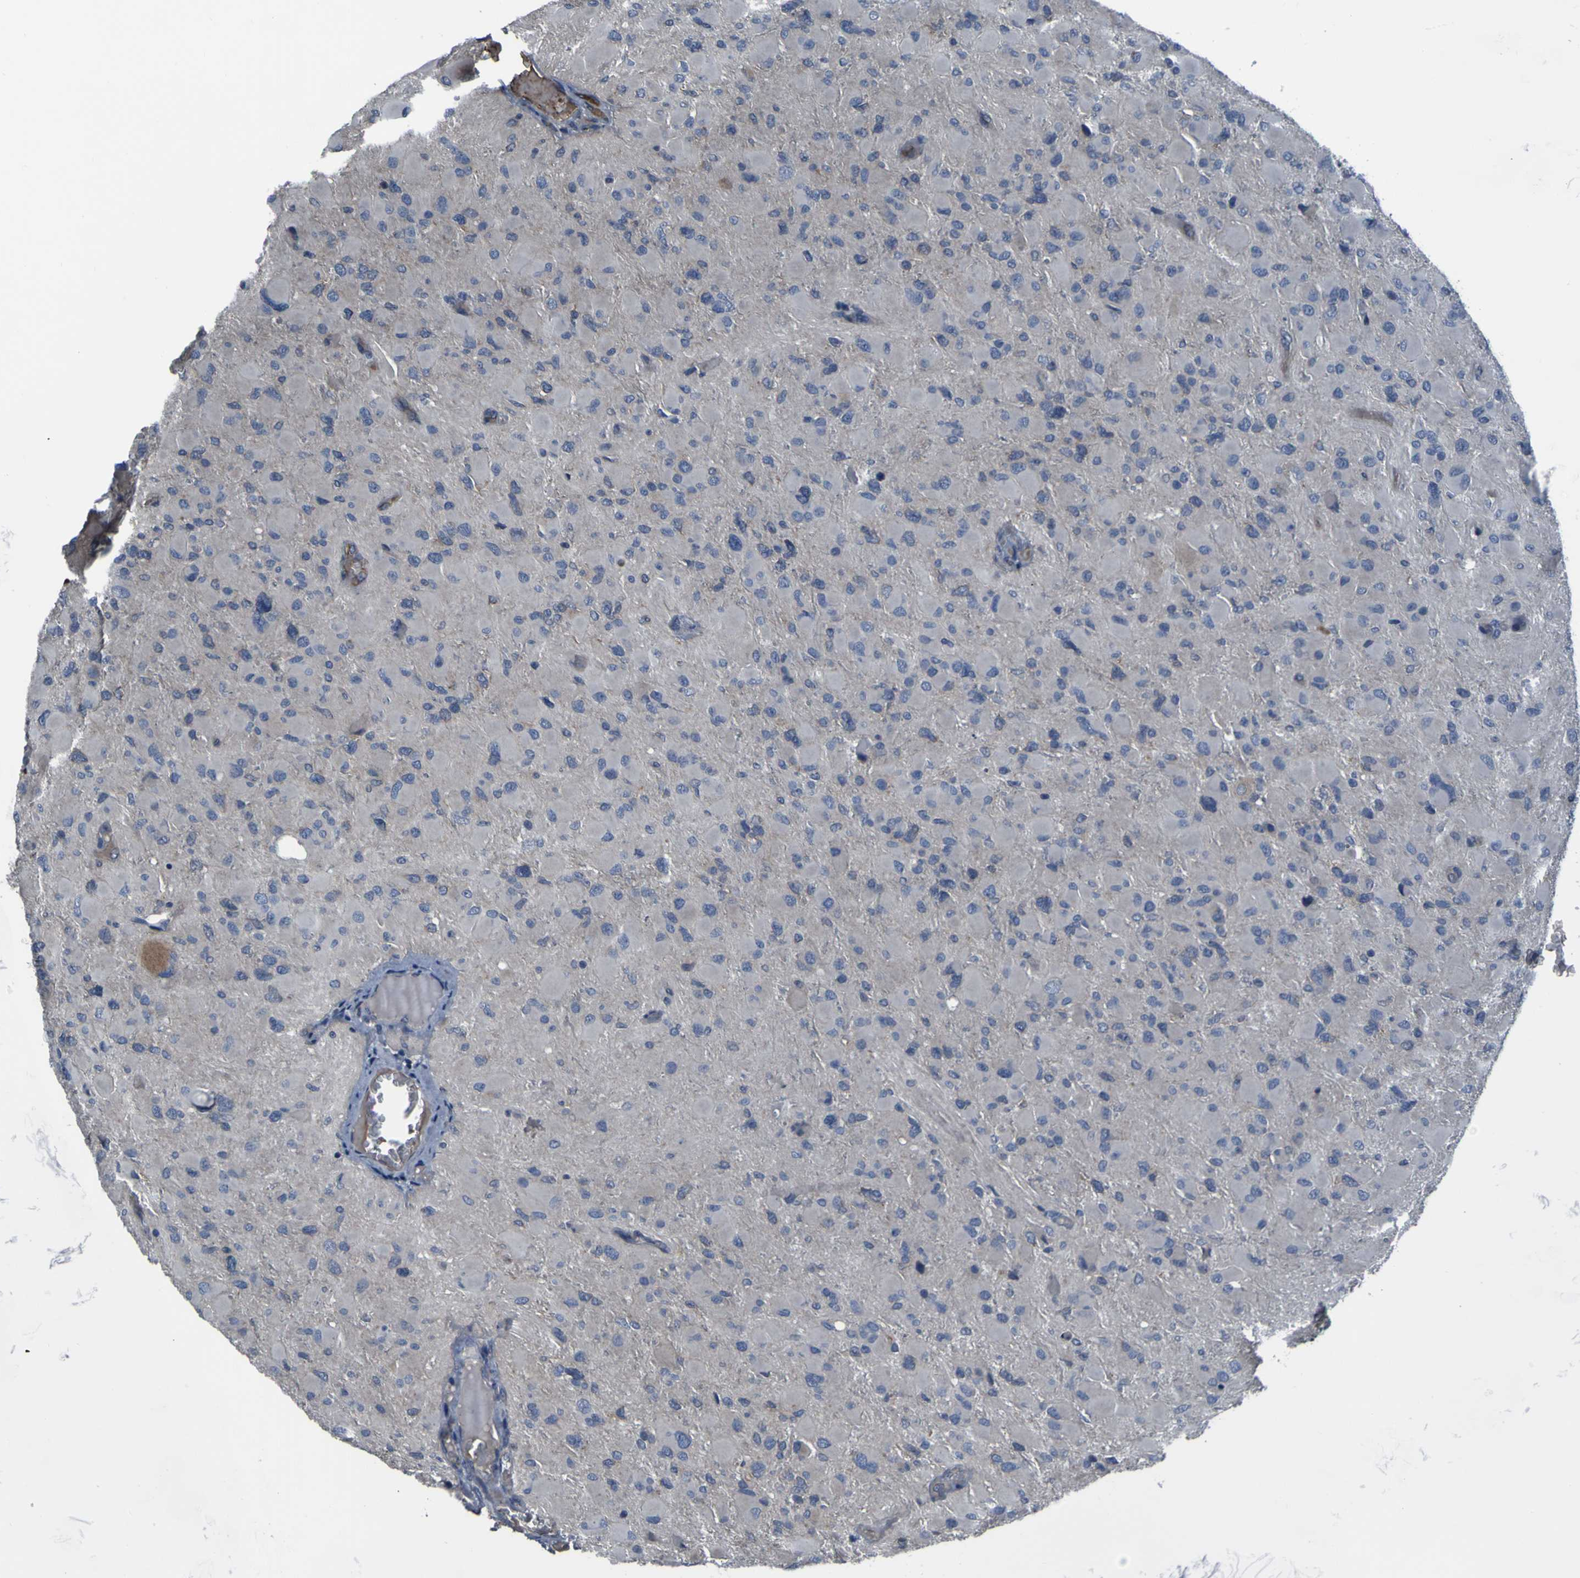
{"staining": {"intensity": "negative", "quantity": "none", "location": "none"}, "tissue": "glioma", "cell_type": "Tumor cells", "image_type": "cancer", "snomed": [{"axis": "morphology", "description": "Glioma, malignant, High grade"}, {"axis": "topography", "description": "Cerebral cortex"}], "caption": "This is a photomicrograph of immunohistochemistry staining of high-grade glioma (malignant), which shows no expression in tumor cells. The staining is performed using DAB (3,3'-diaminobenzidine) brown chromogen with nuclei counter-stained in using hematoxylin.", "gene": "GRAMD1A", "patient": {"sex": "female", "age": 36}}